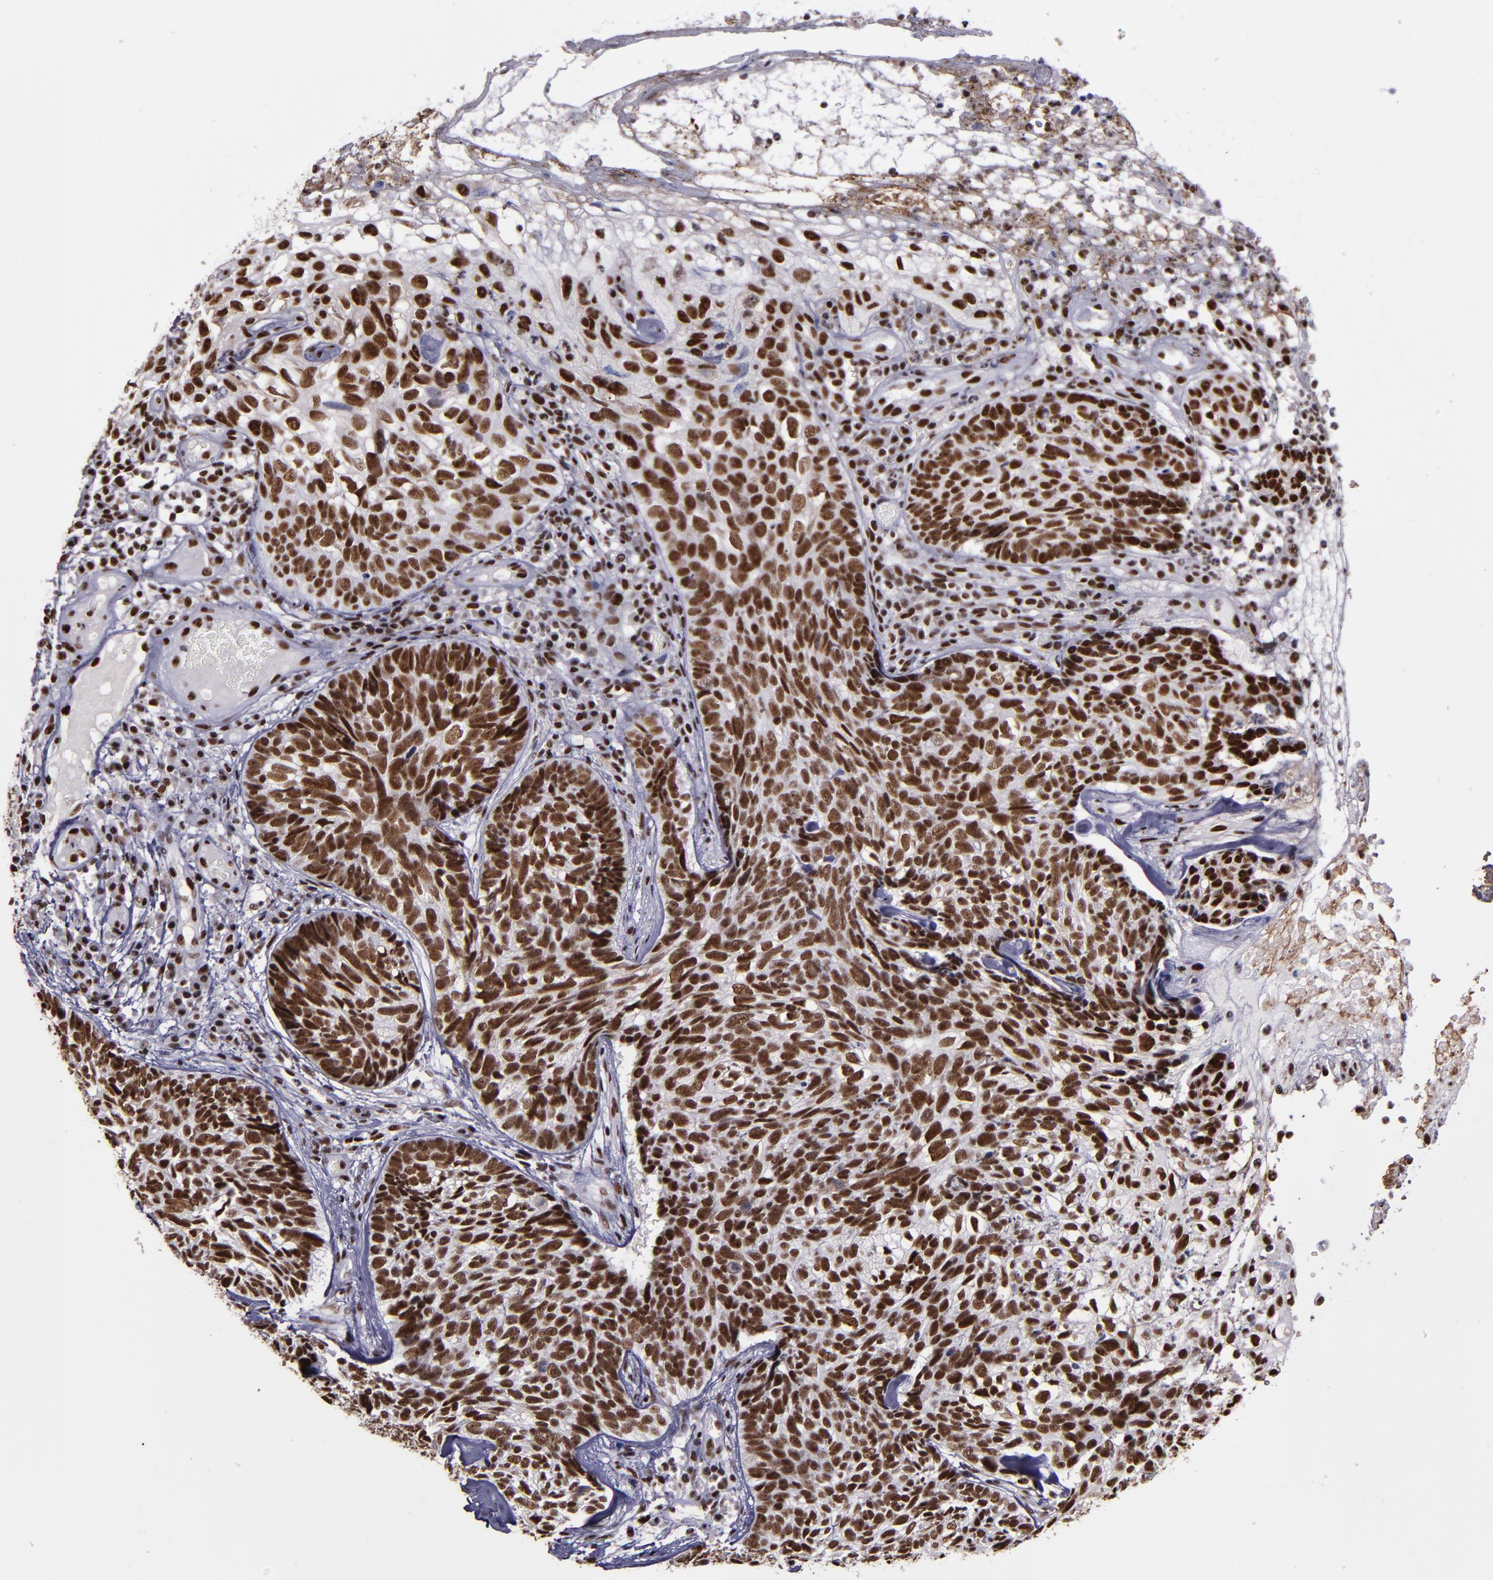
{"staining": {"intensity": "strong", "quantity": ">75%", "location": "nuclear"}, "tissue": "skin cancer", "cell_type": "Tumor cells", "image_type": "cancer", "snomed": [{"axis": "morphology", "description": "Basal cell carcinoma"}, {"axis": "topography", "description": "Skin"}], "caption": "Immunohistochemistry staining of skin cancer, which reveals high levels of strong nuclear staining in about >75% of tumor cells indicating strong nuclear protein positivity. The staining was performed using DAB (3,3'-diaminobenzidine) (brown) for protein detection and nuclei were counterstained in hematoxylin (blue).", "gene": "PPP4R3A", "patient": {"sex": "male", "age": 72}}